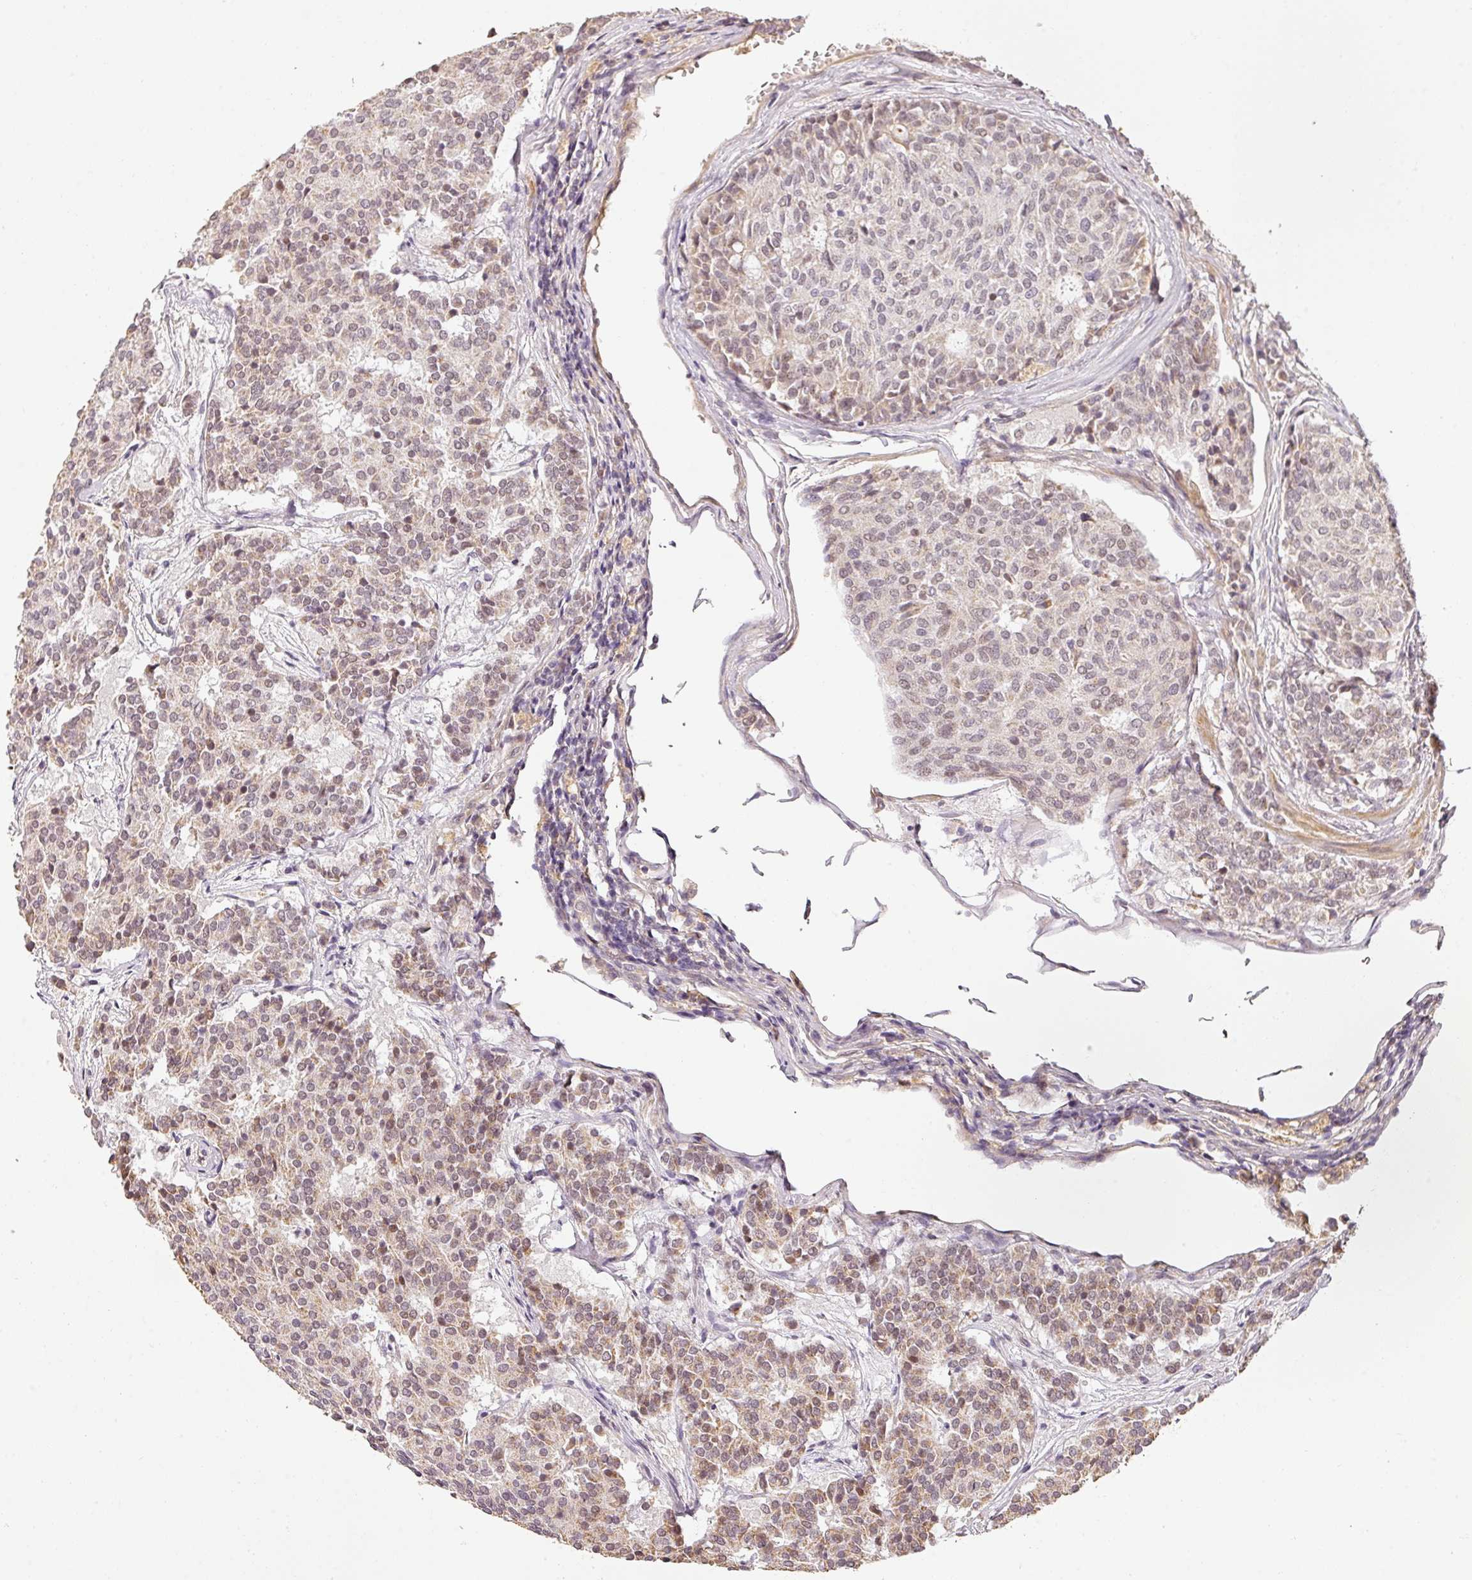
{"staining": {"intensity": "weak", "quantity": "25%-75%", "location": "cytoplasmic/membranous"}, "tissue": "carcinoid", "cell_type": "Tumor cells", "image_type": "cancer", "snomed": [{"axis": "morphology", "description": "Carcinoid, malignant, NOS"}, {"axis": "topography", "description": "Pancreas"}], "caption": "Immunohistochemical staining of carcinoid exhibits weak cytoplasmic/membranous protein staining in approximately 25%-75% of tumor cells. The staining was performed using DAB (3,3'-diaminobenzidine) to visualize the protein expression in brown, while the nuclei were stained in blue with hematoxylin (Magnification: 20x).", "gene": "BPIFB3", "patient": {"sex": "female", "age": 54}}